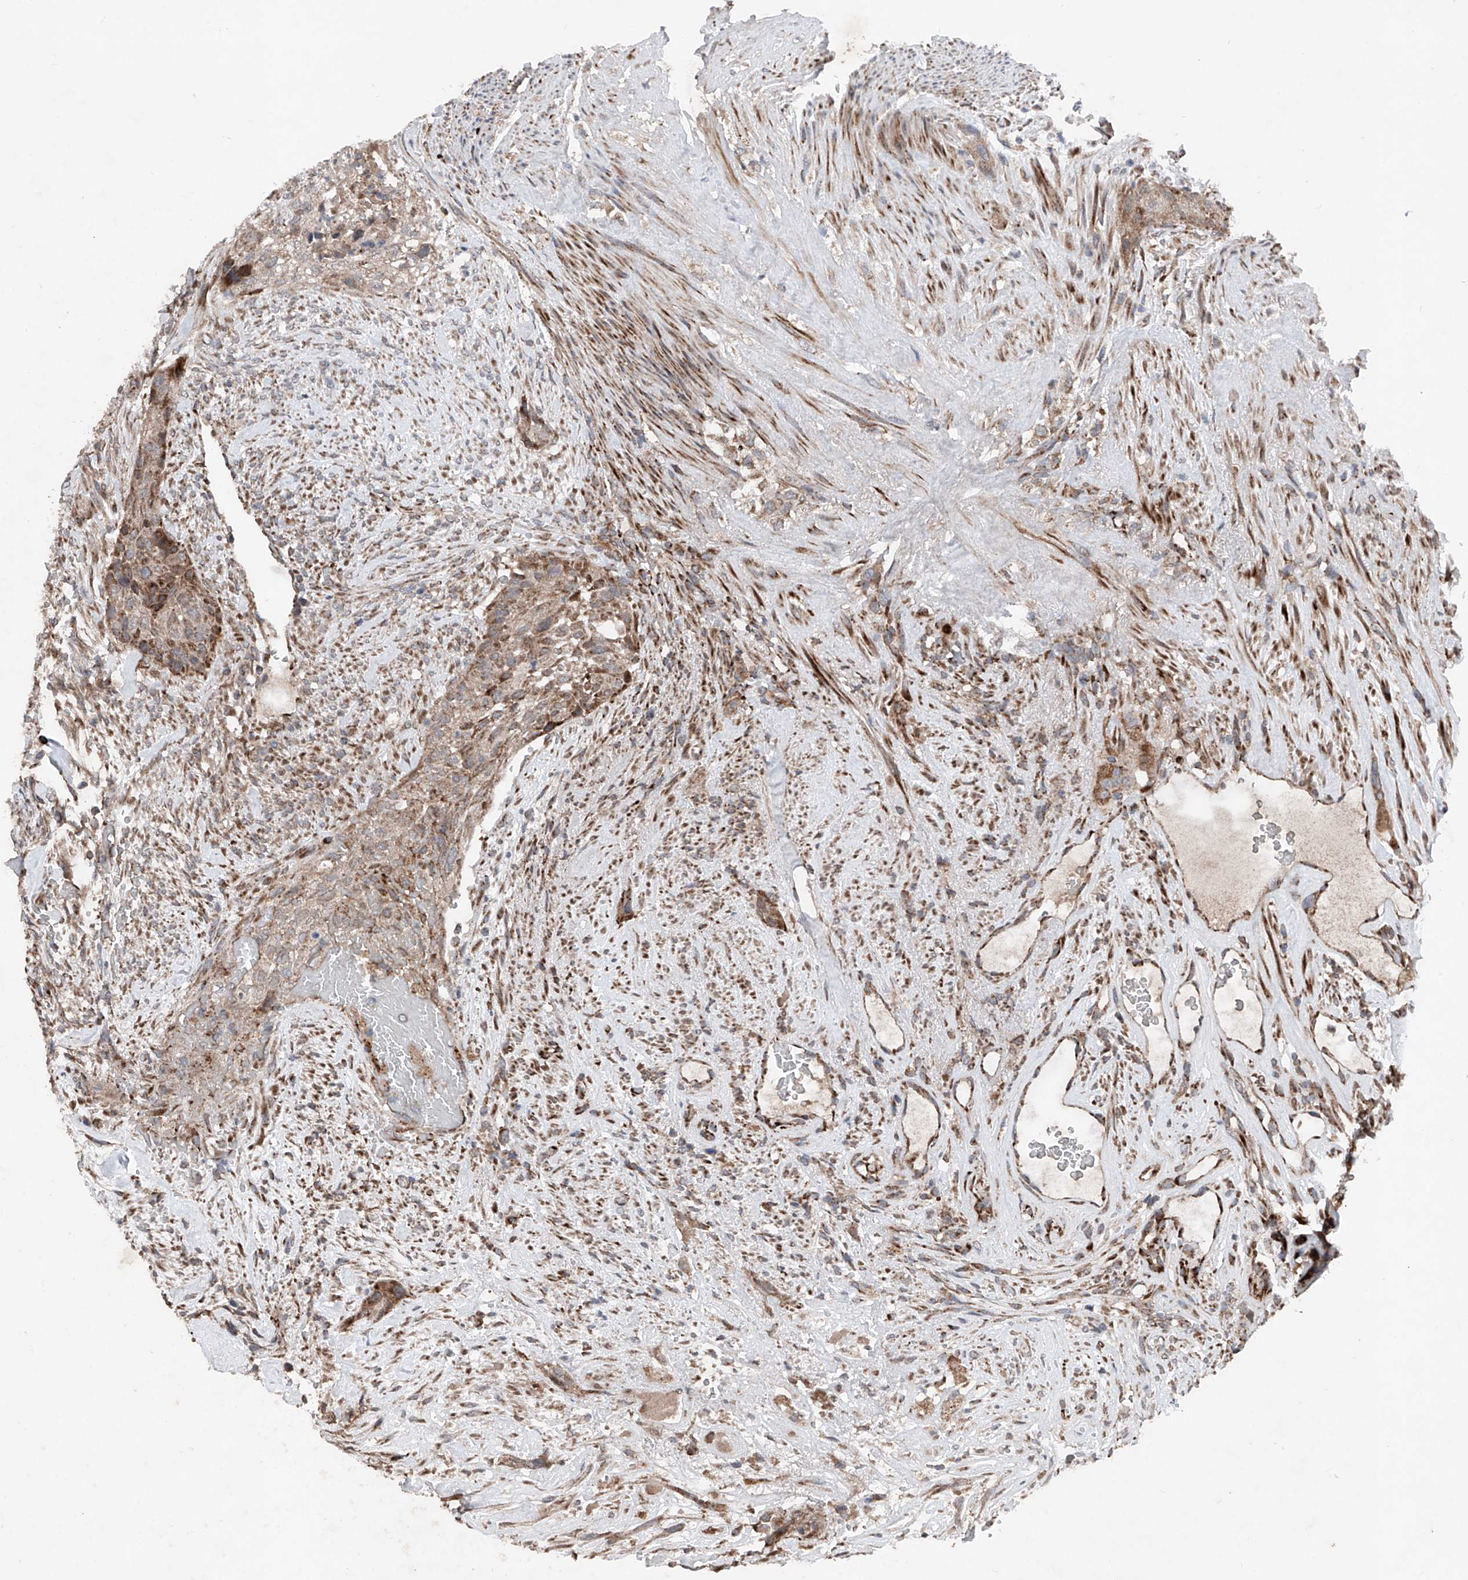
{"staining": {"intensity": "moderate", "quantity": ">75%", "location": "cytoplasmic/membranous"}, "tissue": "urothelial cancer", "cell_type": "Tumor cells", "image_type": "cancer", "snomed": [{"axis": "morphology", "description": "Urothelial carcinoma, High grade"}, {"axis": "topography", "description": "Urinary bladder"}], "caption": "Immunohistochemical staining of high-grade urothelial carcinoma reveals moderate cytoplasmic/membranous protein positivity in approximately >75% of tumor cells.", "gene": "DAD1", "patient": {"sex": "male", "age": 35}}